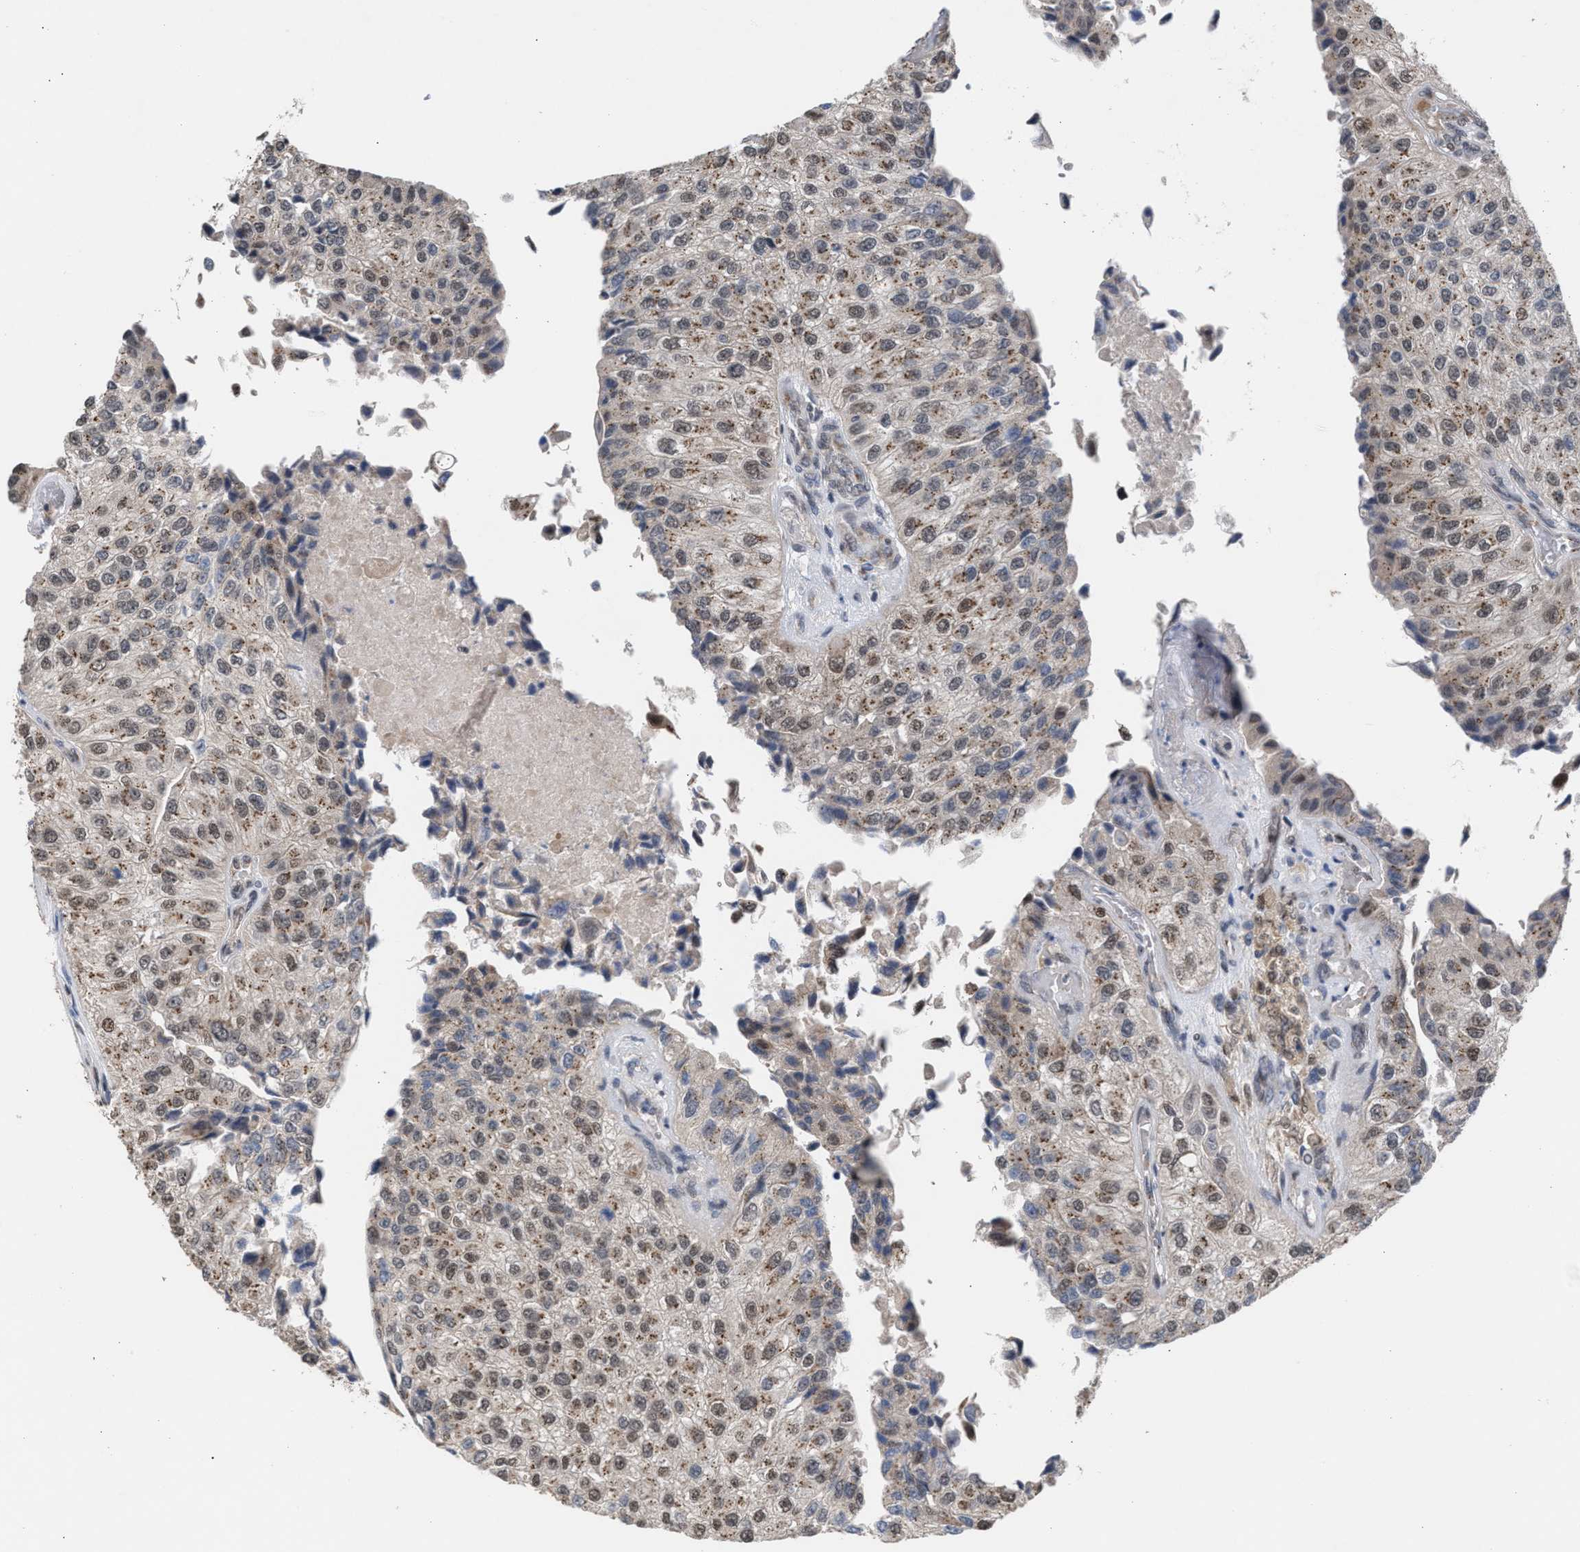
{"staining": {"intensity": "weak", "quantity": ">75%", "location": "cytoplasmic/membranous"}, "tissue": "urothelial cancer", "cell_type": "Tumor cells", "image_type": "cancer", "snomed": [{"axis": "morphology", "description": "Urothelial carcinoma, High grade"}, {"axis": "topography", "description": "Kidney"}, {"axis": "topography", "description": "Urinary bladder"}], "caption": "IHC photomicrograph of urothelial carcinoma (high-grade) stained for a protein (brown), which exhibits low levels of weak cytoplasmic/membranous expression in about >75% of tumor cells.", "gene": "MKNK2", "patient": {"sex": "male", "age": 77}}